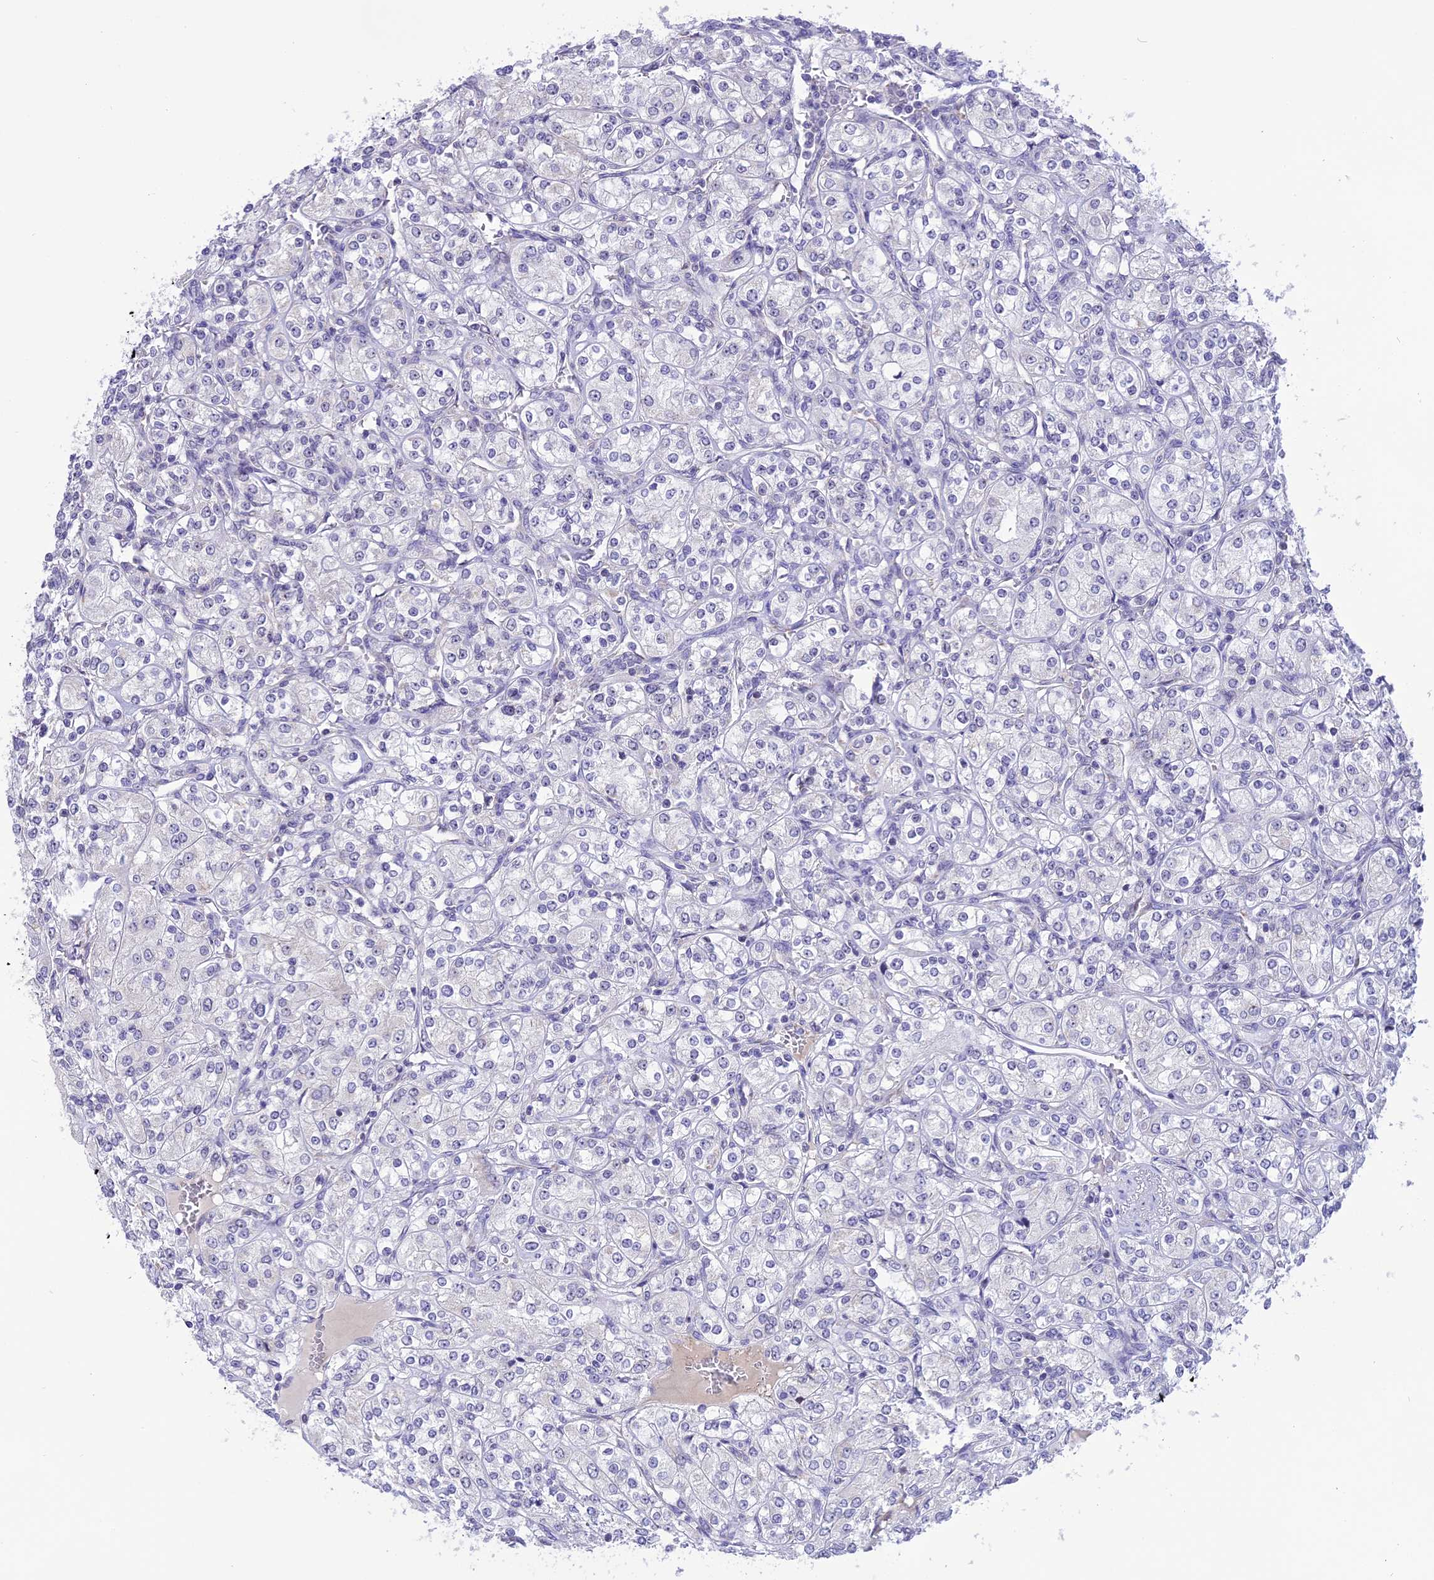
{"staining": {"intensity": "negative", "quantity": "none", "location": "none"}, "tissue": "renal cancer", "cell_type": "Tumor cells", "image_type": "cancer", "snomed": [{"axis": "morphology", "description": "Adenocarcinoma, NOS"}, {"axis": "topography", "description": "Kidney"}], "caption": "An immunohistochemistry (IHC) photomicrograph of renal cancer (adenocarcinoma) is shown. There is no staining in tumor cells of renal cancer (adenocarcinoma). (DAB immunohistochemistry (IHC) visualized using brightfield microscopy, high magnification).", "gene": "CMSS1", "patient": {"sex": "male", "age": 77}}